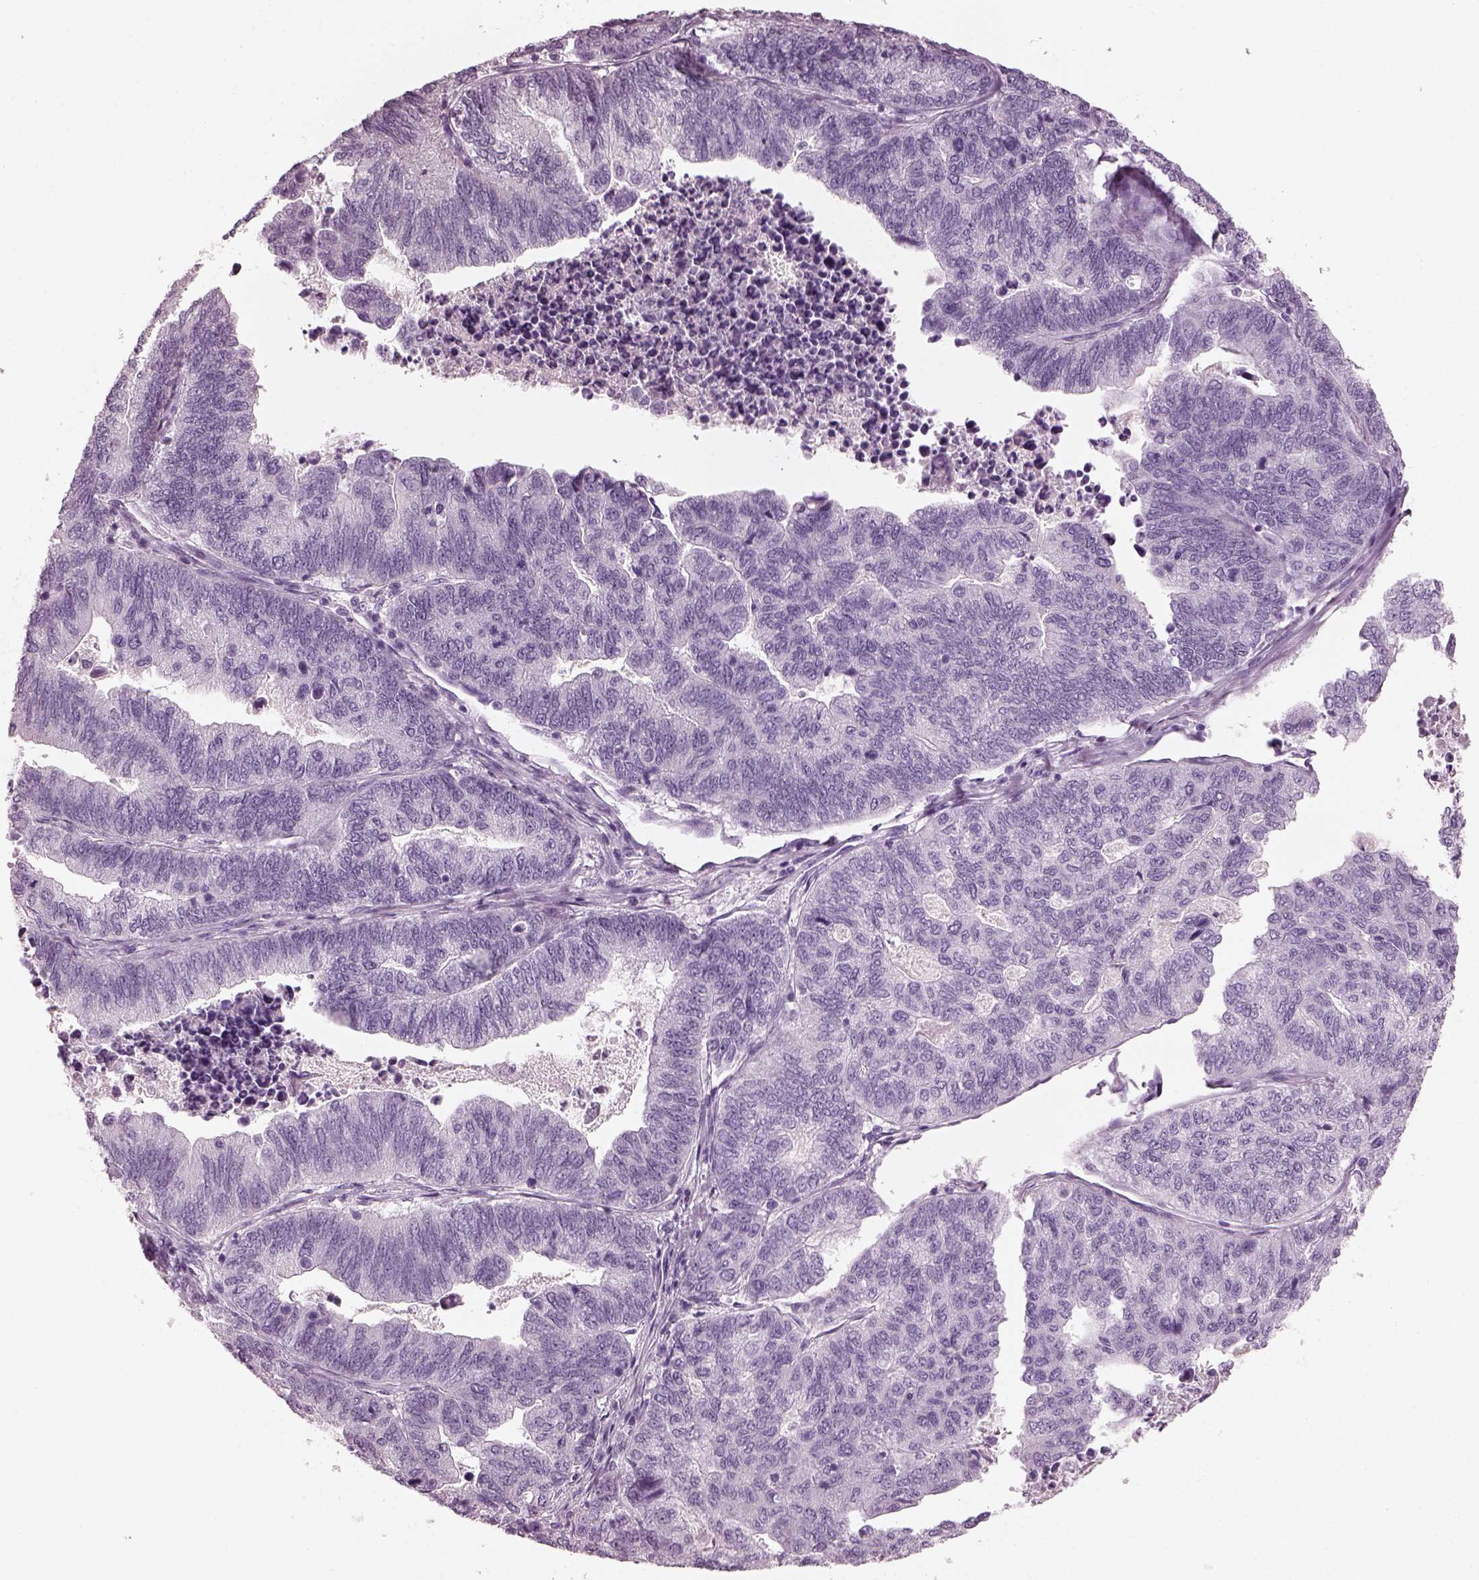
{"staining": {"intensity": "negative", "quantity": "none", "location": "none"}, "tissue": "stomach cancer", "cell_type": "Tumor cells", "image_type": "cancer", "snomed": [{"axis": "morphology", "description": "Adenocarcinoma, NOS"}, {"axis": "topography", "description": "Stomach, upper"}], "caption": "The histopathology image displays no staining of tumor cells in stomach cancer.", "gene": "PDC", "patient": {"sex": "female", "age": 67}}